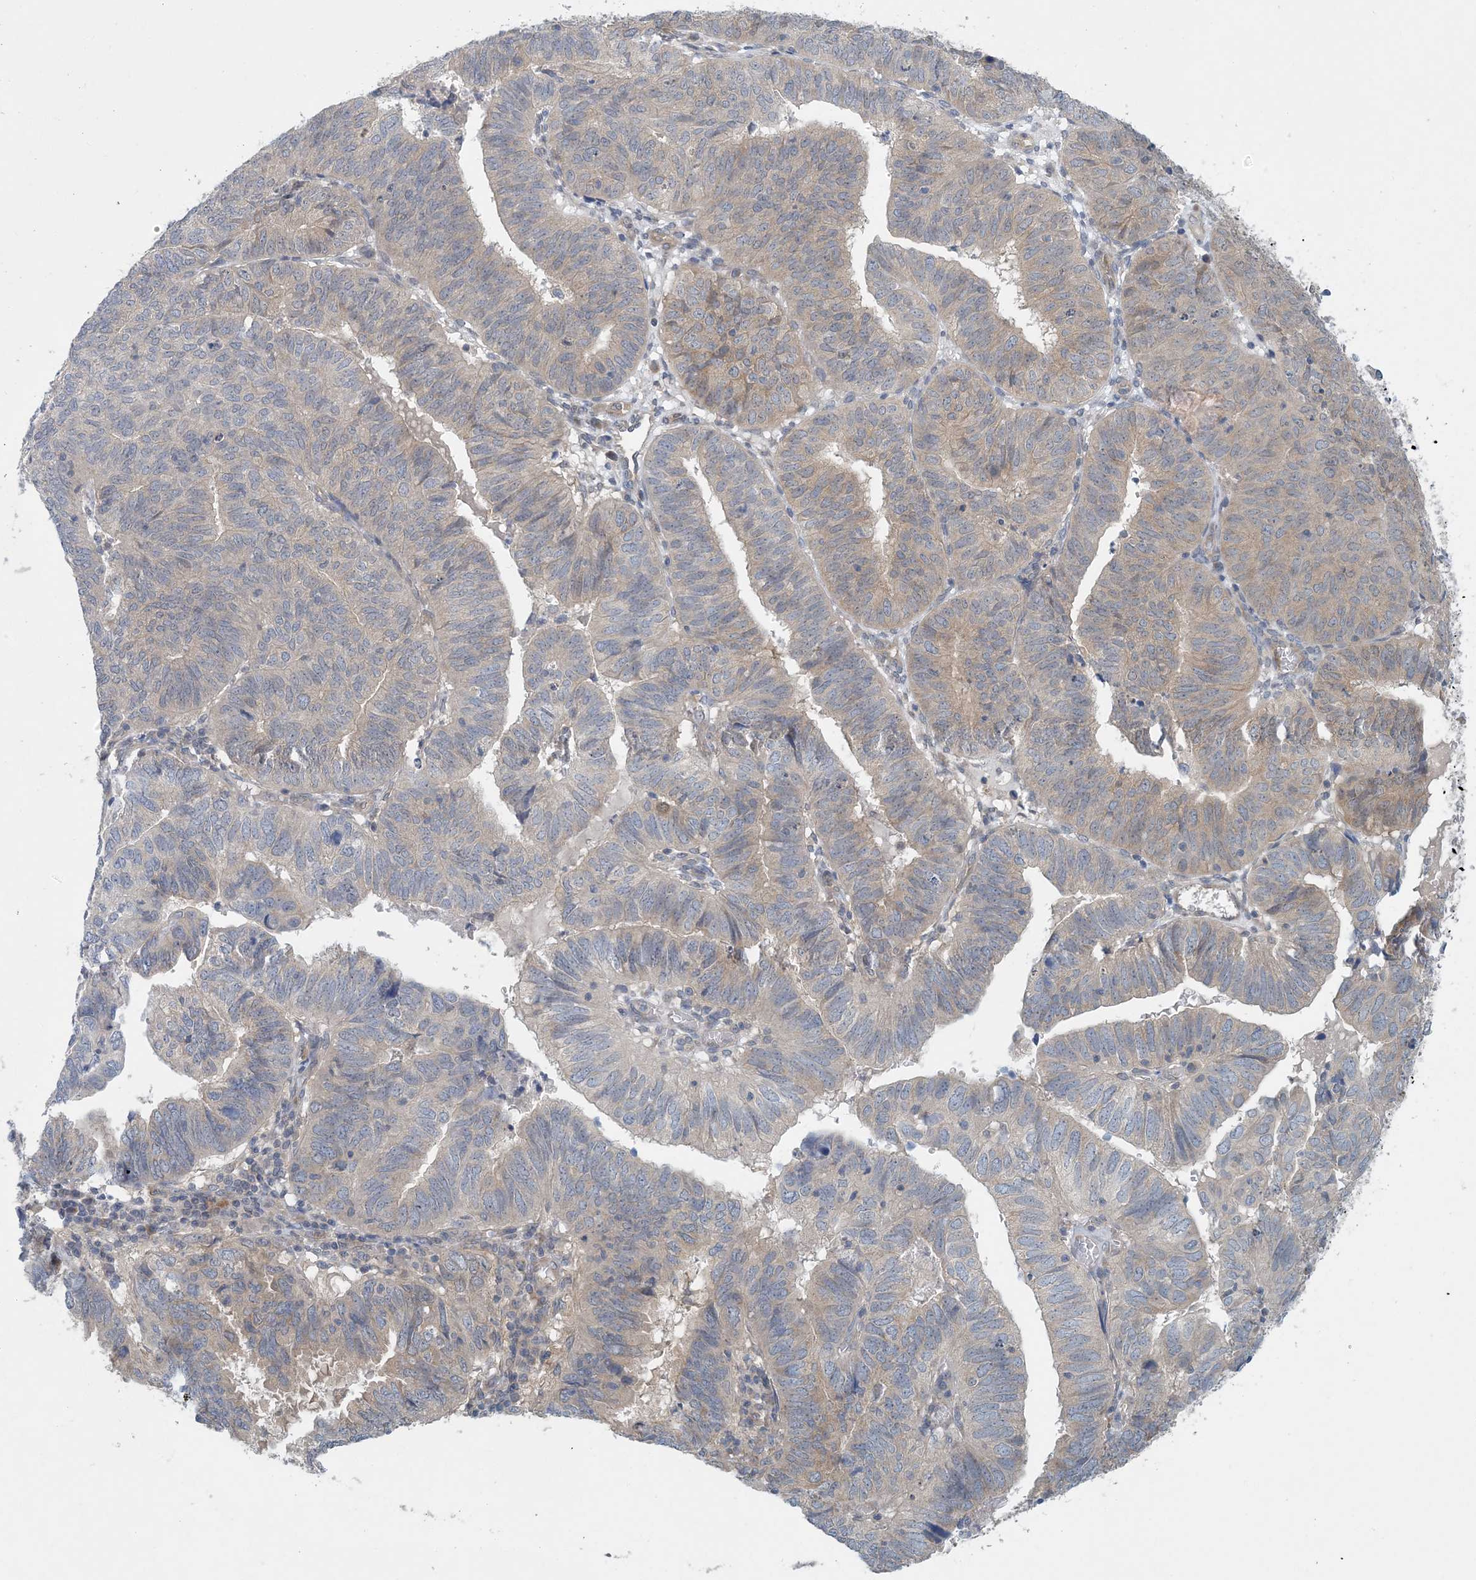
{"staining": {"intensity": "weak", "quantity": "25%-75%", "location": "cytoplasmic/membranous"}, "tissue": "endometrial cancer", "cell_type": "Tumor cells", "image_type": "cancer", "snomed": [{"axis": "morphology", "description": "Adenocarcinoma, NOS"}, {"axis": "topography", "description": "Uterus"}], "caption": "Endometrial cancer (adenocarcinoma) stained for a protein demonstrates weak cytoplasmic/membranous positivity in tumor cells.", "gene": "HIKESHI", "patient": {"sex": "female", "age": 77}}